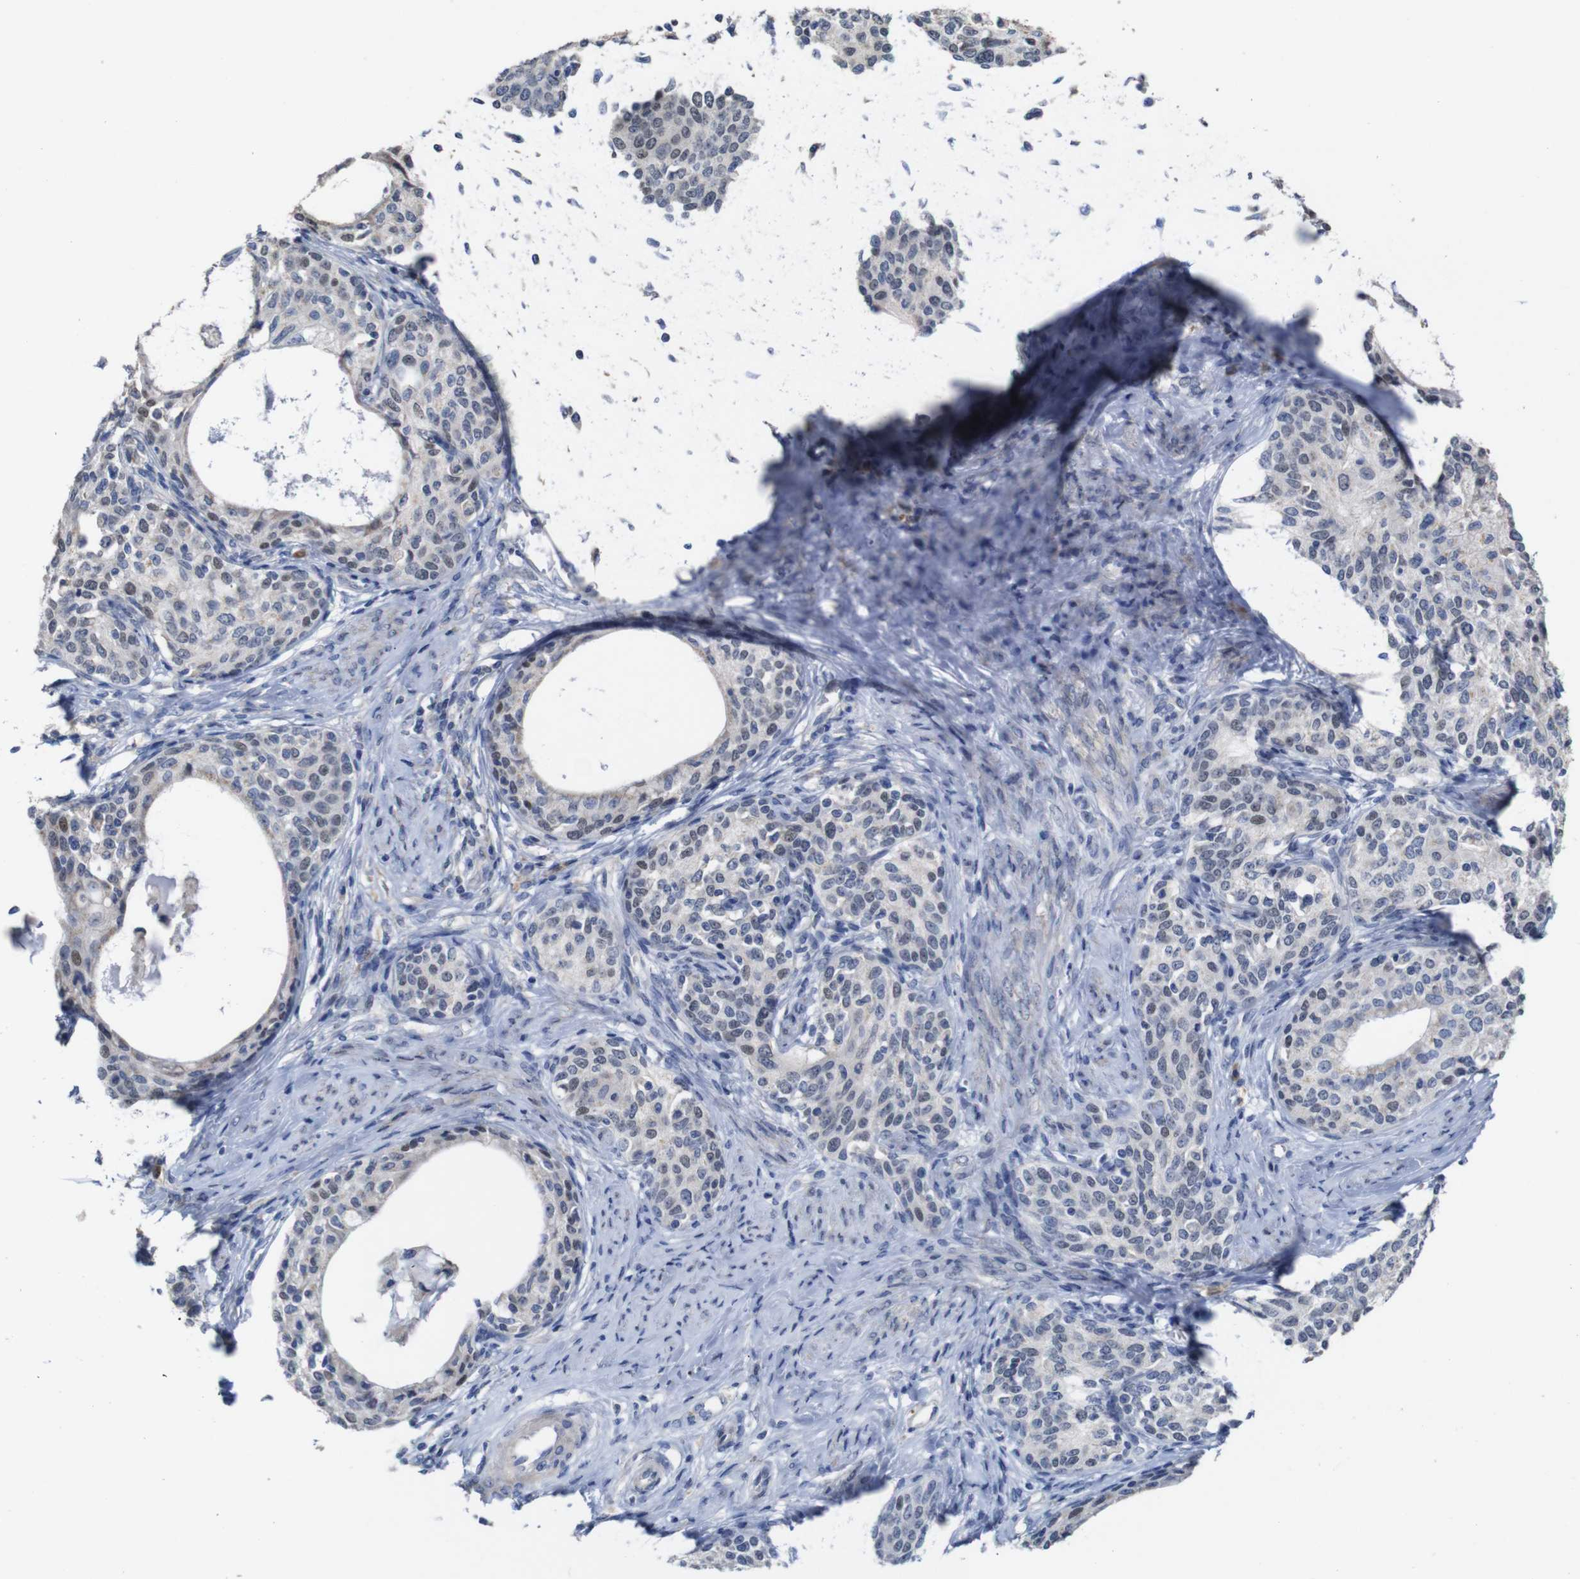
{"staining": {"intensity": "weak", "quantity": "<25%", "location": "nuclear"}, "tissue": "cervical cancer", "cell_type": "Tumor cells", "image_type": "cancer", "snomed": [{"axis": "morphology", "description": "Squamous cell carcinoma, NOS"}, {"axis": "morphology", "description": "Adenocarcinoma, NOS"}, {"axis": "topography", "description": "Cervix"}], "caption": "Tumor cells show no significant protein positivity in adenocarcinoma (cervical).", "gene": "TCEAL9", "patient": {"sex": "female", "age": 52}}